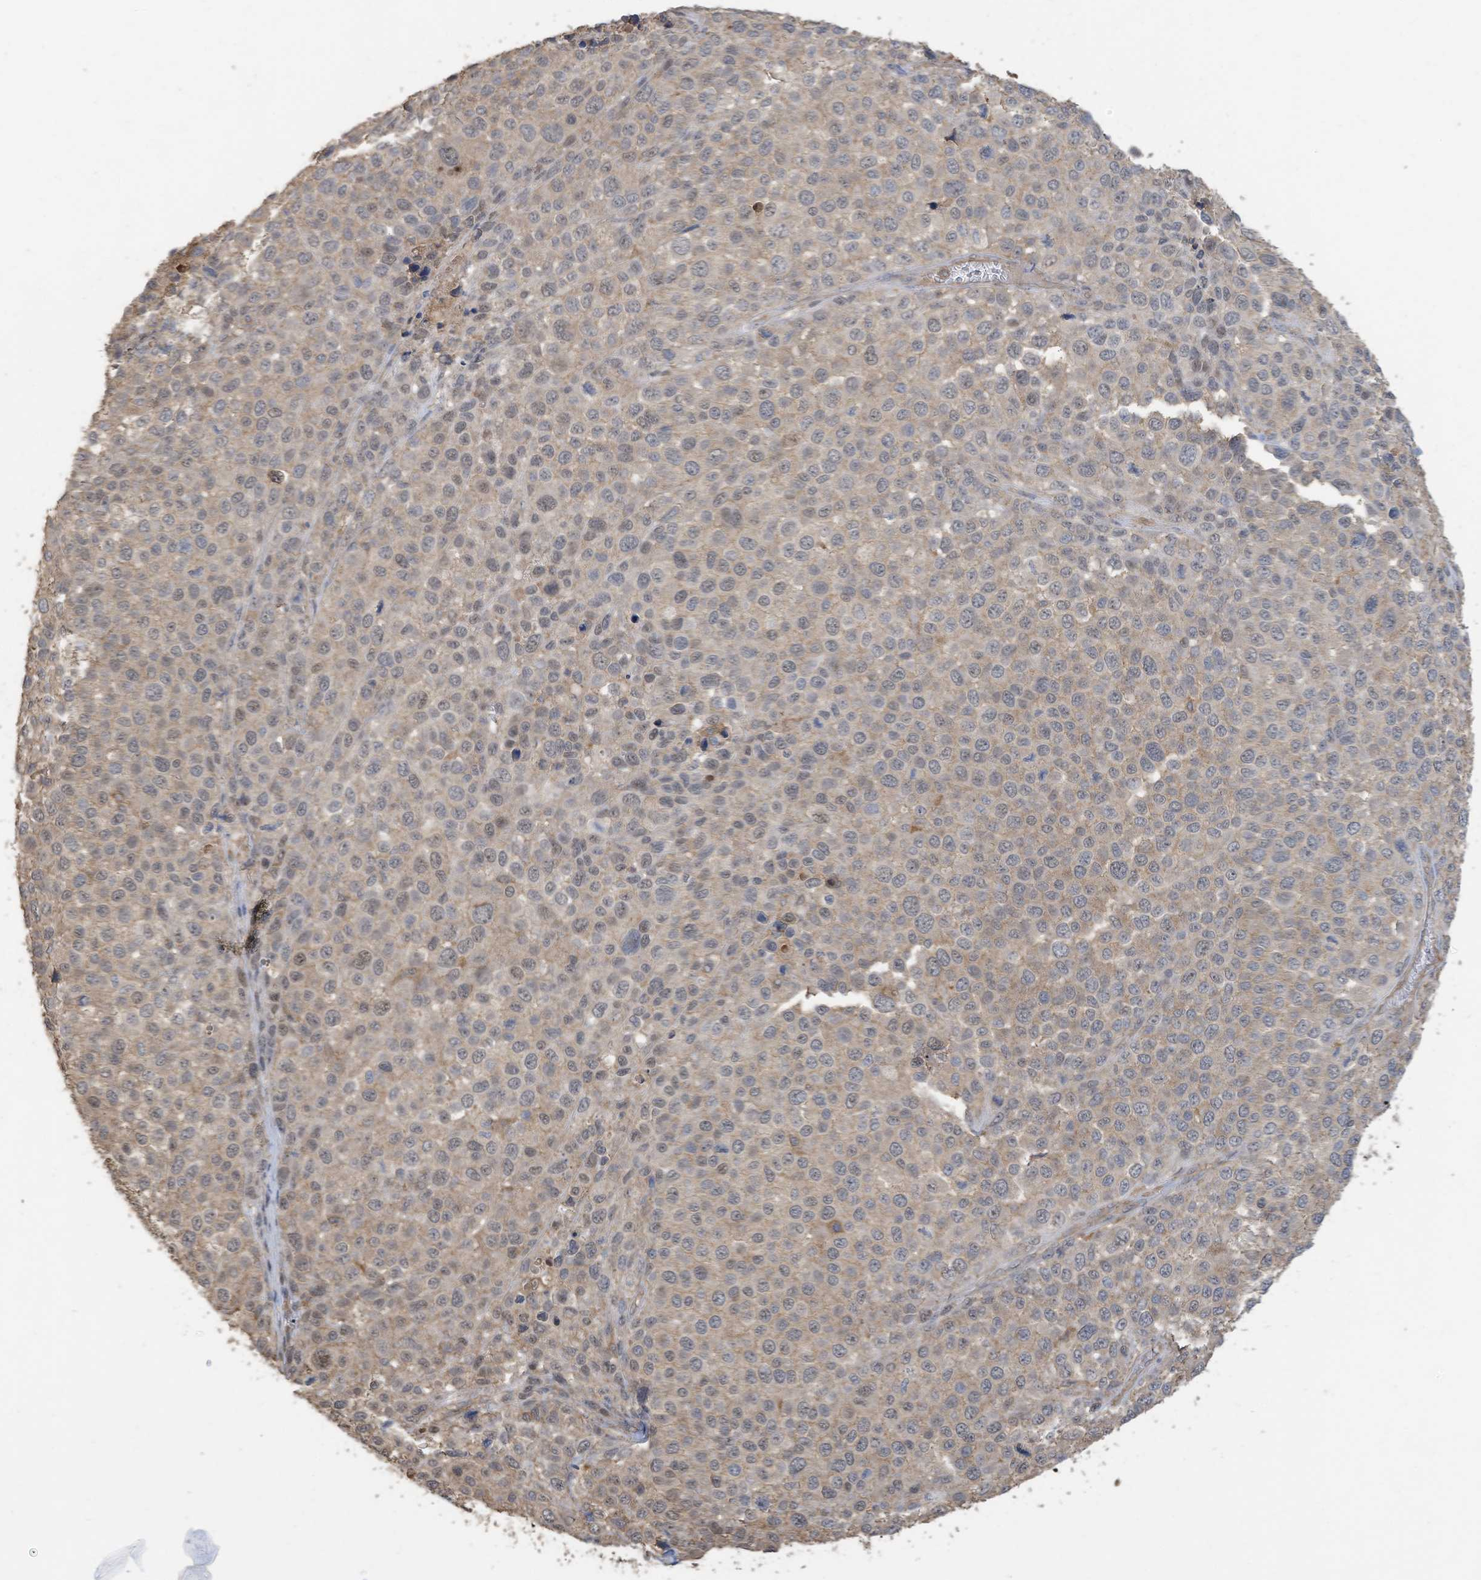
{"staining": {"intensity": "weak", "quantity": "<25%", "location": "nuclear"}, "tissue": "melanoma", "cell_type": "Tumor cells", "image_type": "cancer", "snomed": [{"axis": "morphology", "description": "Malignant melanoma, NOS"}, {"axis": "topography", "description": "Skin of trunk"}], "caption": "DAB immunohistochemical staining of human melanoma shows no significant expression in tumor cells.", "gene": "COX10", "patient": {"sex": "male", "age": 71}}